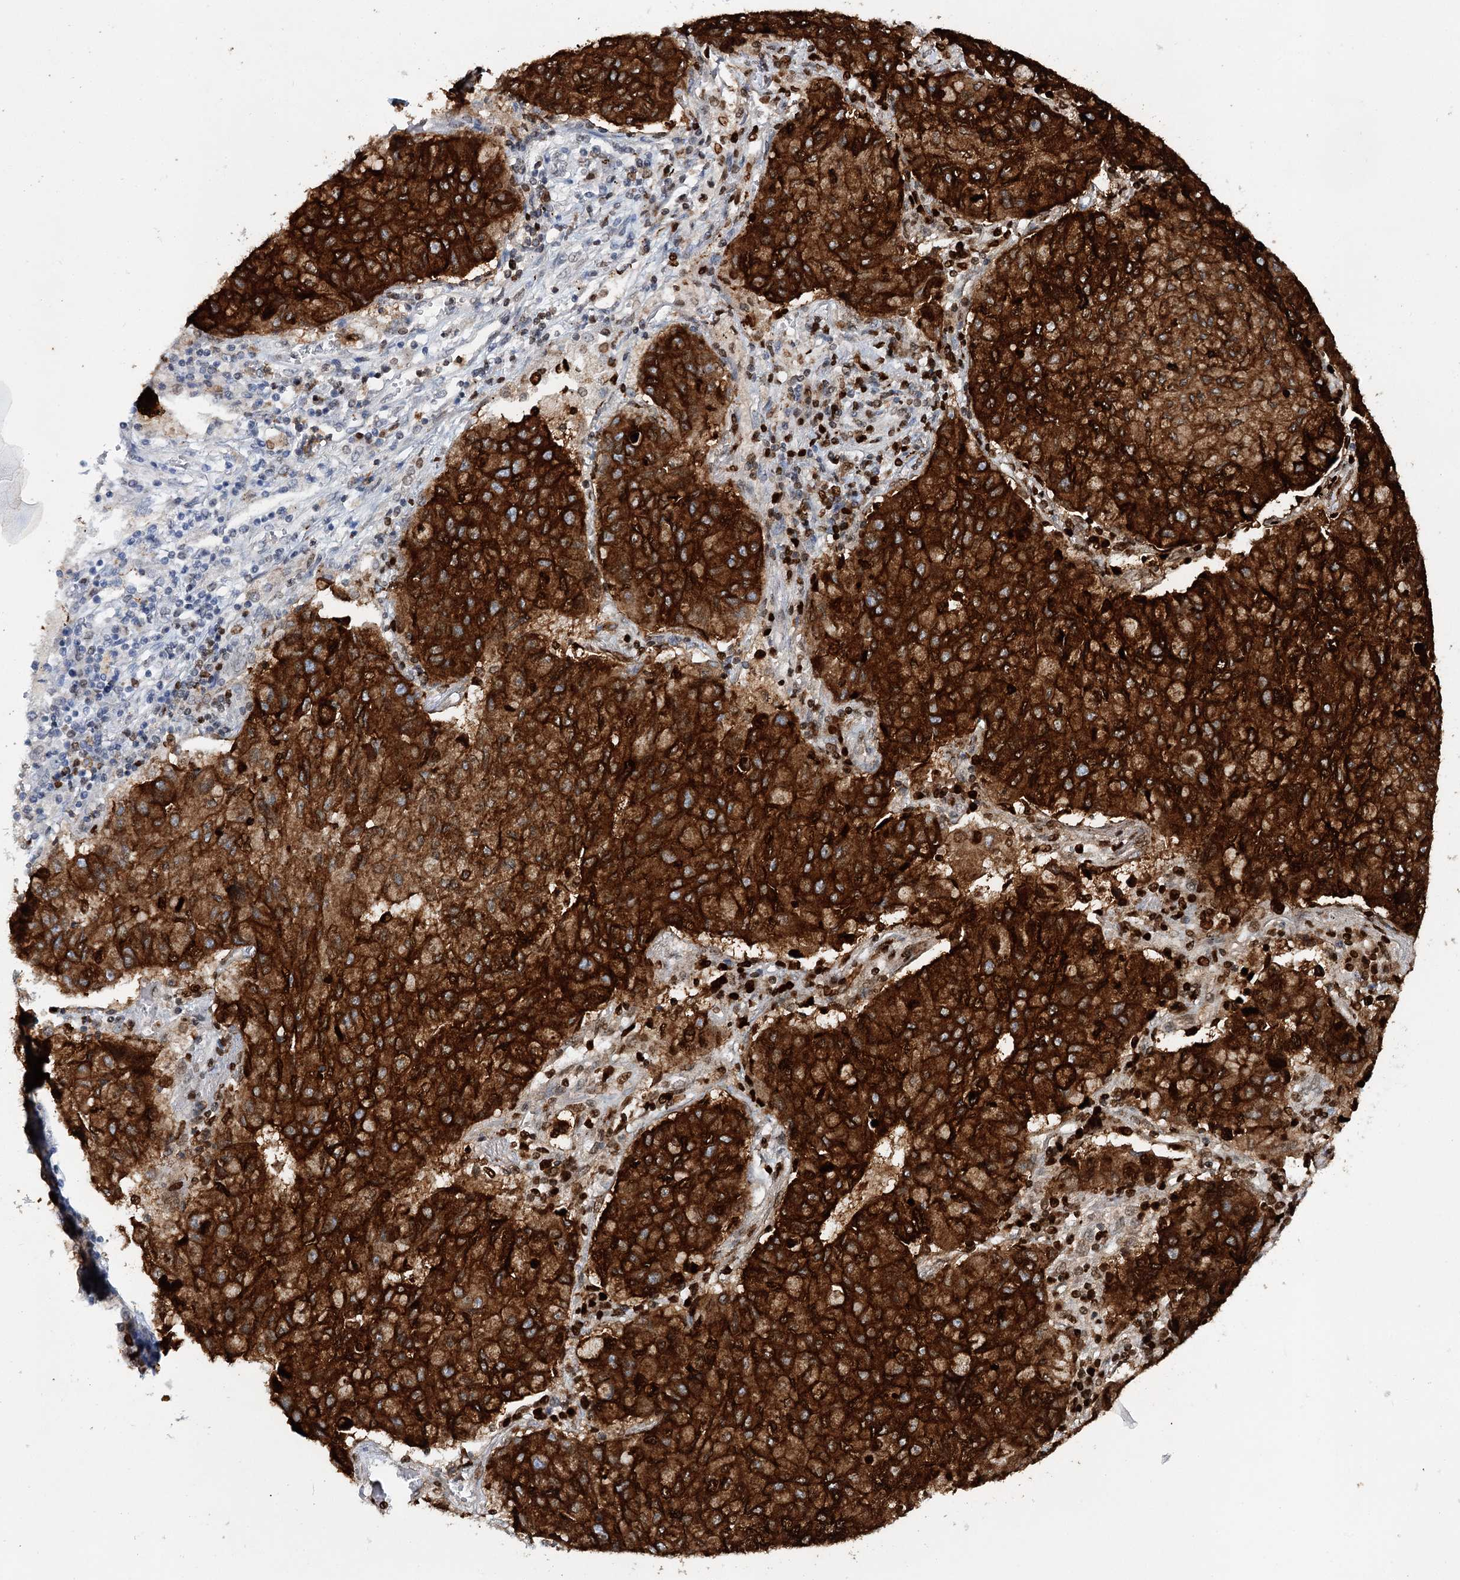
{"staining": {"intensity": "strong", "quantity": ">75%", "location": "cytoplasmic/membranous"}, "tissue": "lung cancer", "cell_type": "Tumor cells", "image_type": "cancer", "snomed": [{"axis": "morphology", "description": "Squamous cell carcinoma, NOS"}, {"axis": "topography", "description": "Lung"}], "caption": "Lung cancer stained with a brown dye displays strong cytoplasmic/membranous positive staining in approximately >75% of tumor cells.", "gene": "CEACAM8", "patient": {"sex": "male", "age": 74}}